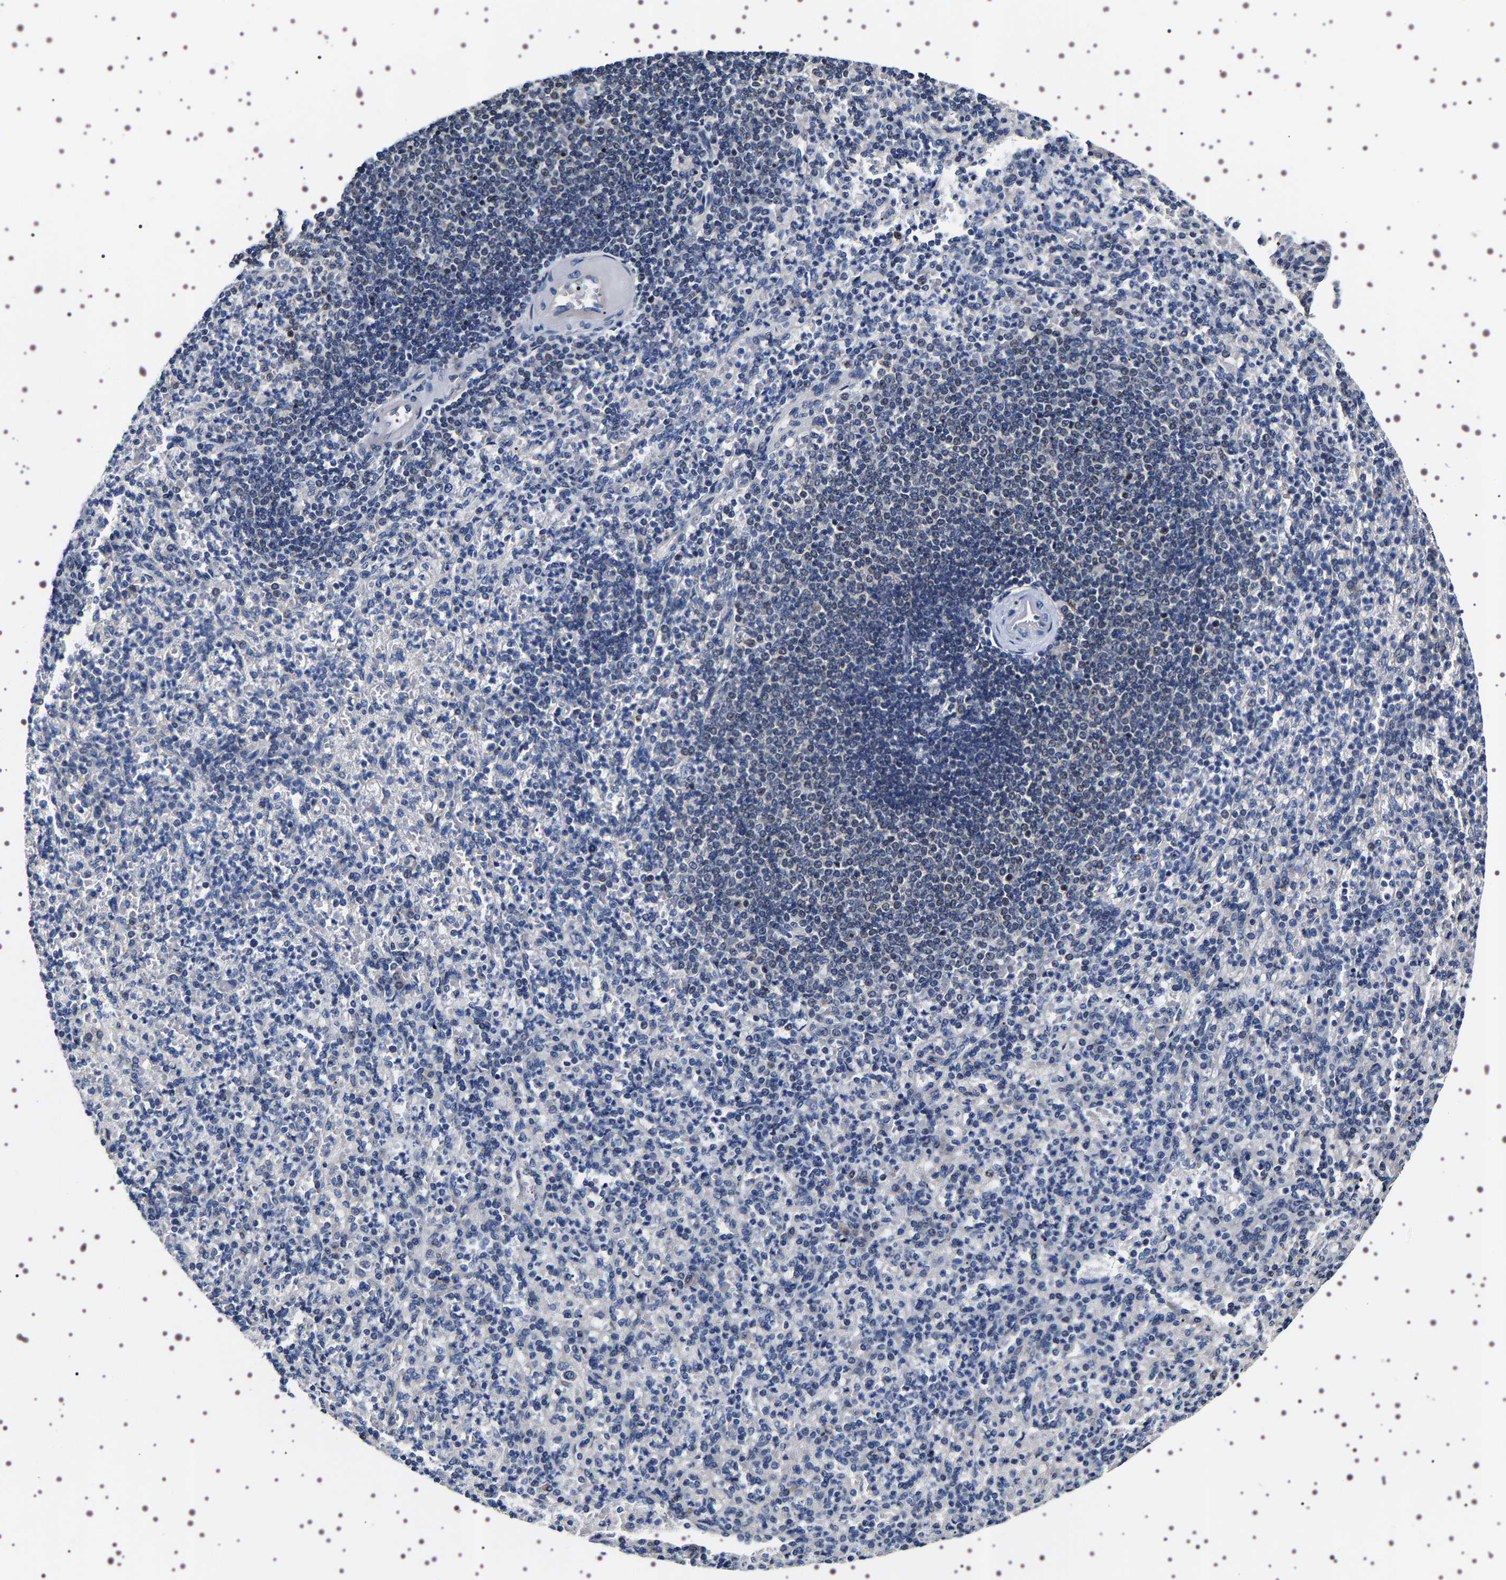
{"staining": {"intensity": "negative", "quantity": "none", "location": "none"}, "tissue": "spleen", "cell_type": "Cells in red pulp", "image_type": "normal", "snomed": [{"axis": "morphology", "description": "Normal tissue, NOS"}, {"axis": "topography", "description": "Spleen"}], "caption": "Spleen was stained to show a protein in brown. There is no significant expression in cells in red pulp. (DAB (3,3'-diaminobenzidine) immunohistochemistry, high magnification).", "gene": "GNL3", "patient": {"sex": "female", "age": 74}}